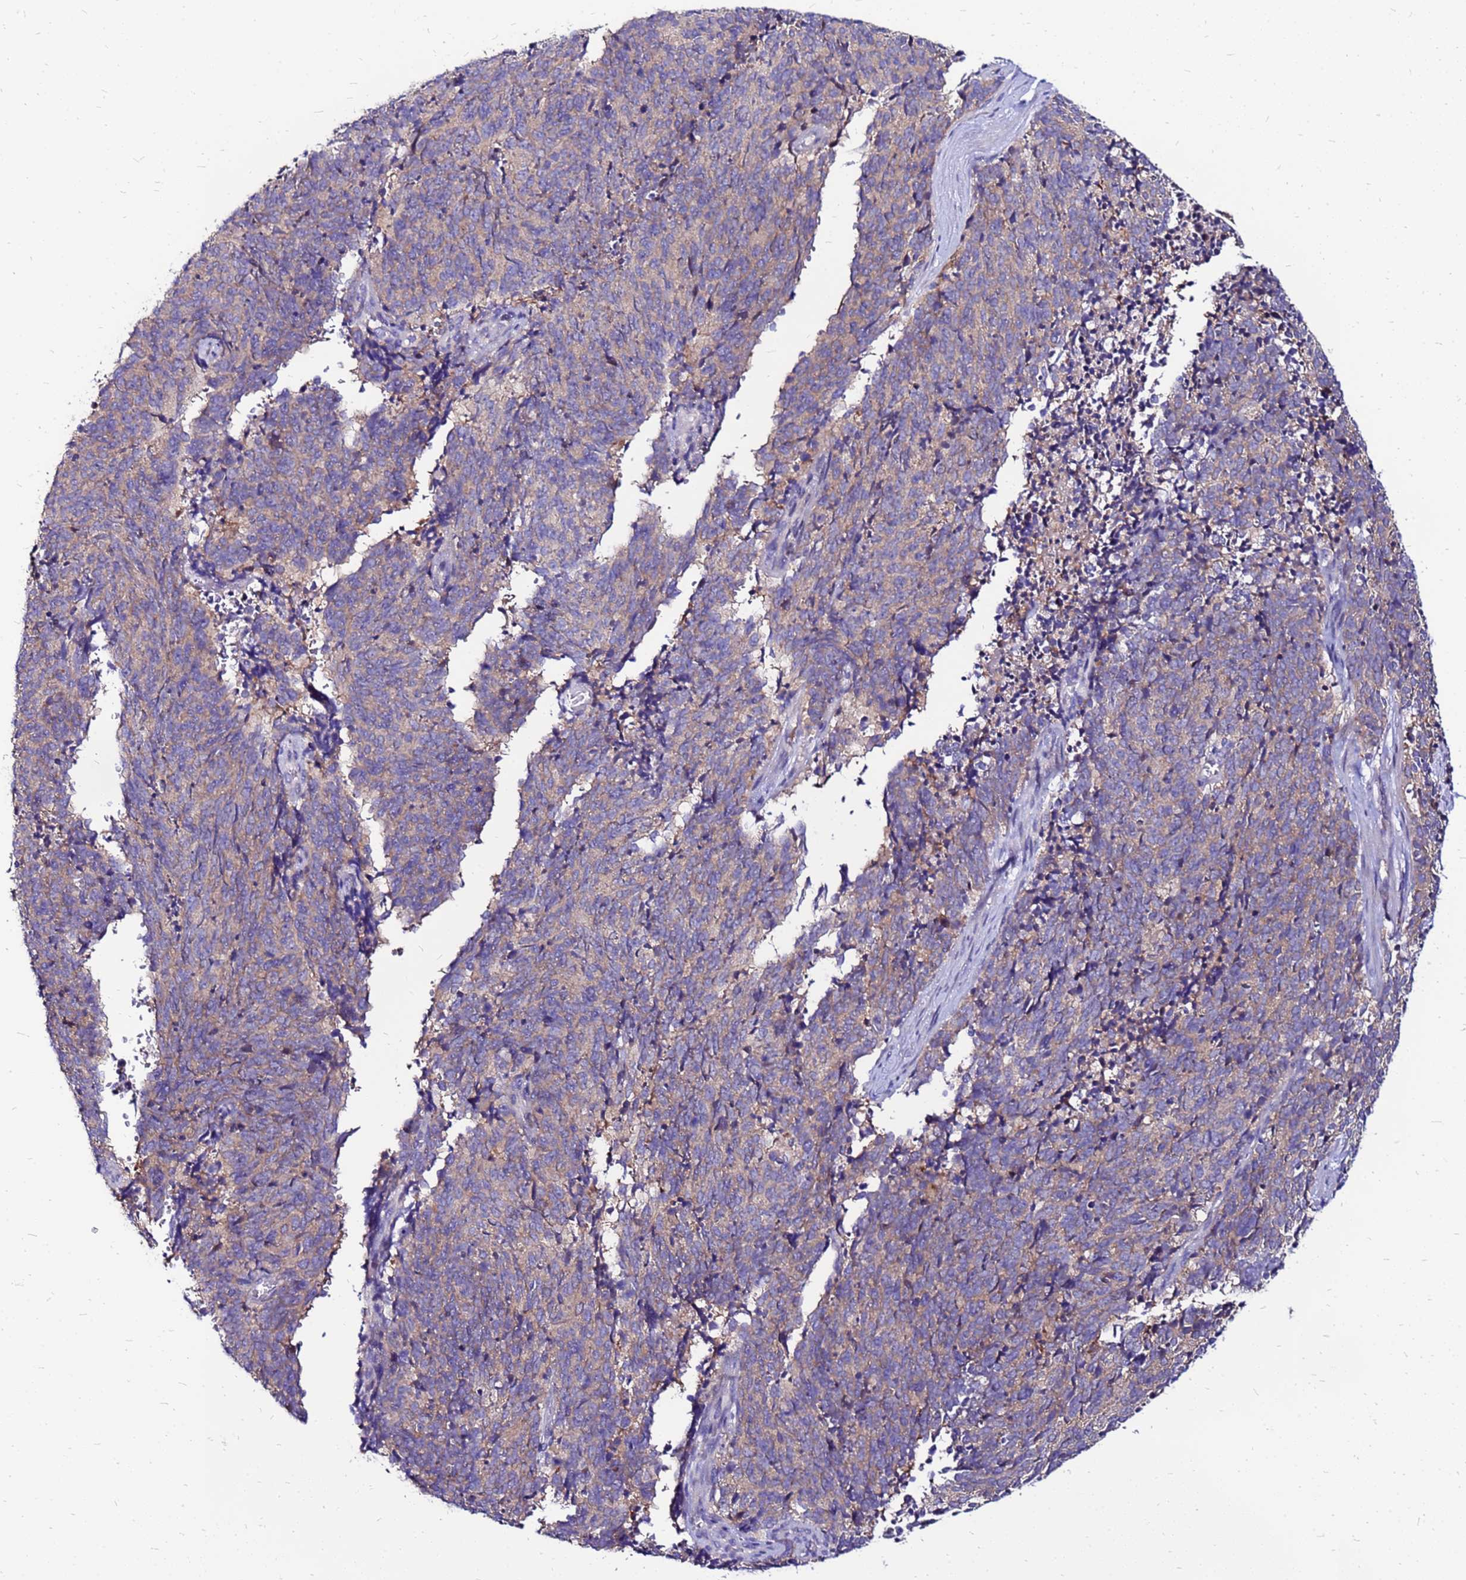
{"staining": {"intensity": "weak", "quantity": ">75%", "location": "cytoplasmic/membranous"}, "tissue": "cervical cancer", "cell_type": "Tumor cells", "image_type": "cancer", "snomed": [{"axis": "morphology", "description": "Squamous cell carcinoma, NOS"}, {"axis": "topography", "description": "Cervix"}], "caption": "Immunohistochemical staining of cervical cancer reveals low levels of weak cytoplasmic/membranous expression in about >75% of tumor cells.", "gene": "ARHGEF5", "patient": {"sex": "female", "age": 29}}